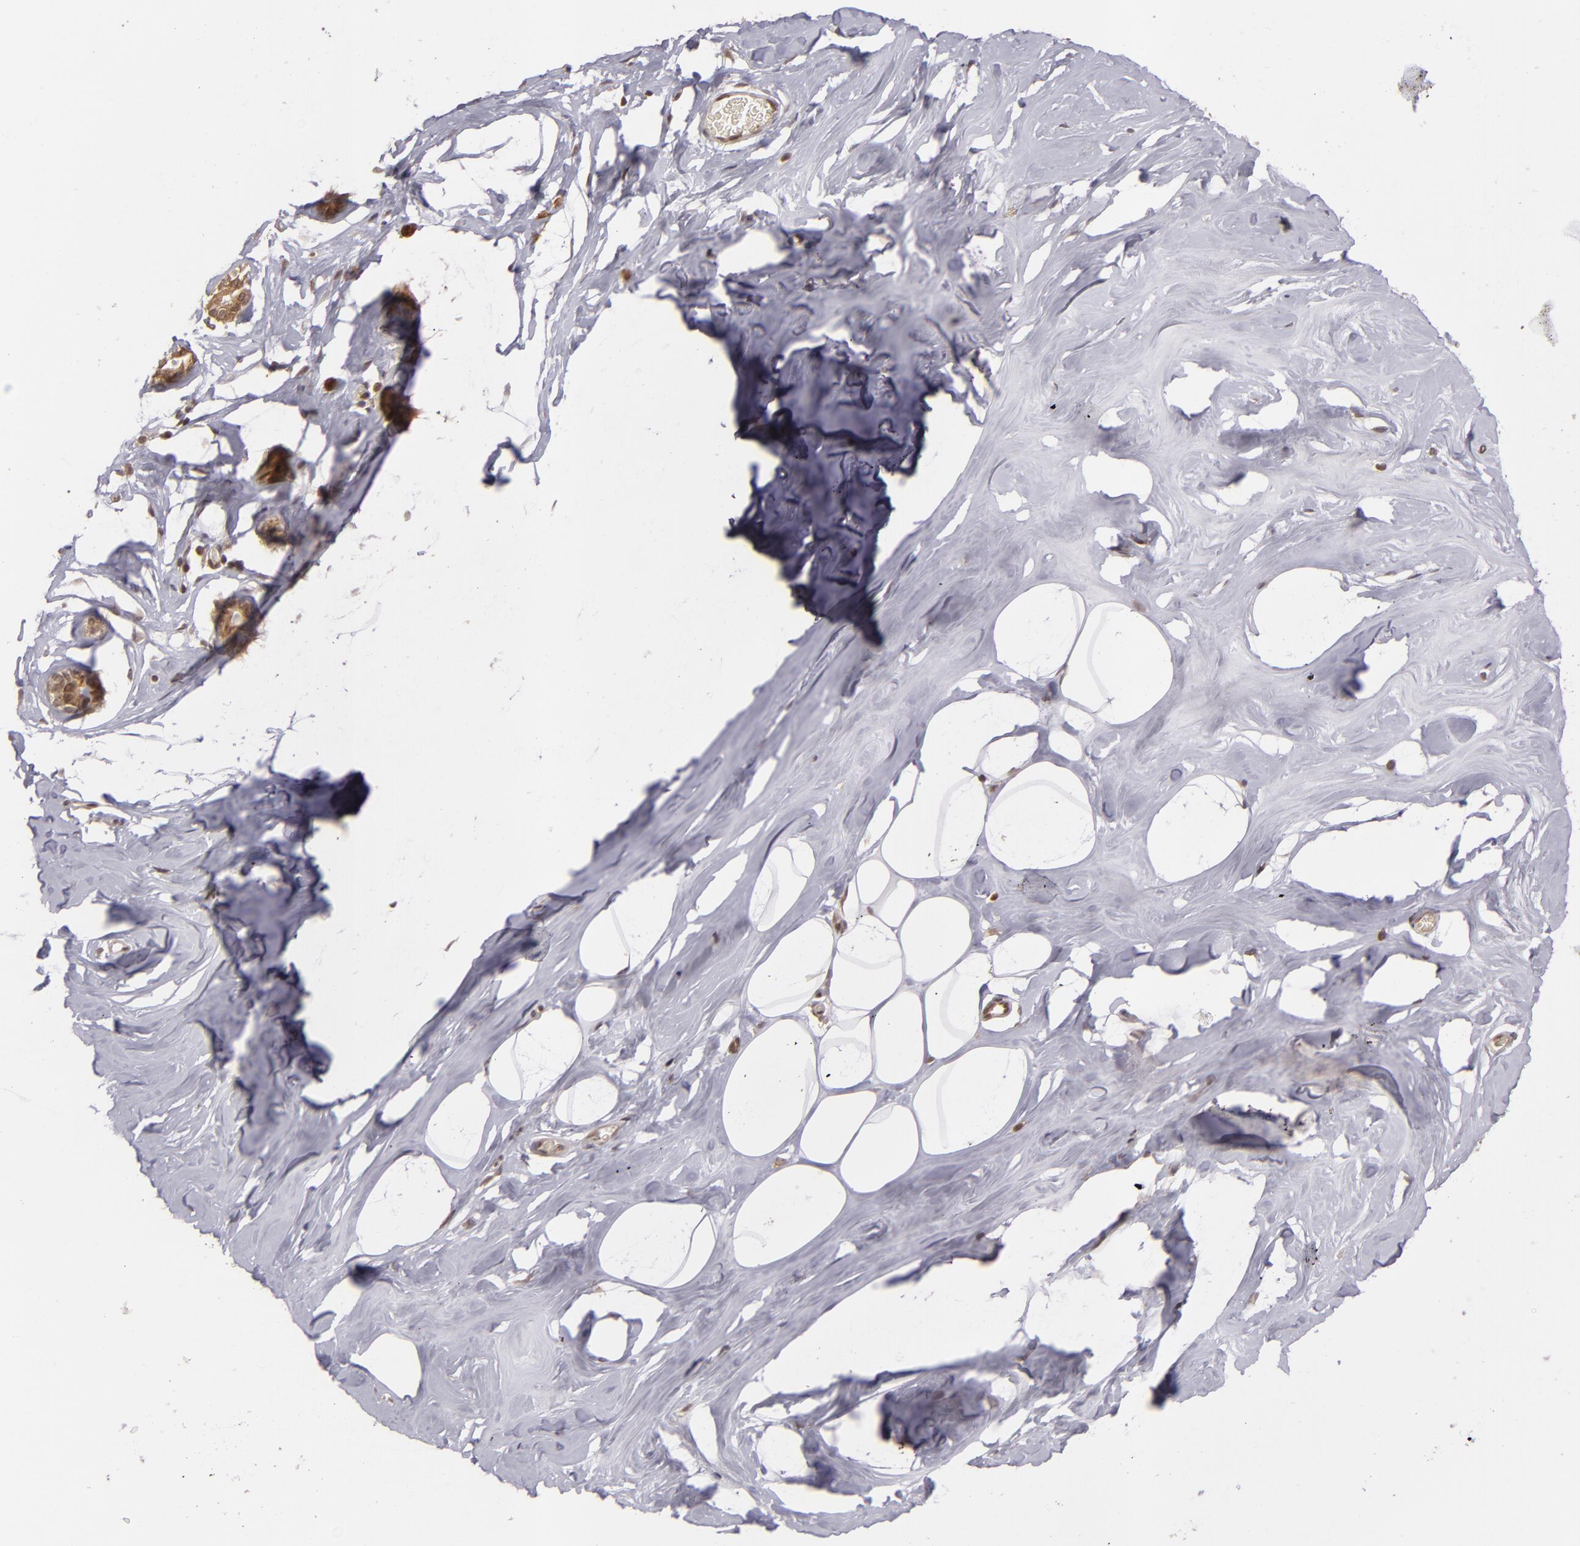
{"staining": {"intensity": "negative", "quantity": "none", "location": "none"}, "tissue": "breast", "cell_type": "Adipocytes", "image_type": "normal", "snomed": [{"axis": "morphology", "description": "Normal tissue, NOS"}, {"axis": "morphology", "description": "Fibrosis, NOS"}, {"axis": "topography", "description": "Breast"}], "caption": "High magnification brightfield microscopy of normal breast stained with DAB (brown) and counterstained with hematoxylin (blue): adipocytes show no significant staining. (DAB (3,3'-diaminobenzidine) immunohistochemistry (IHC) with hematoxylin counter stain).", "gene": "ZBTB33", "patient": {"sex": "female", "age": 39}}